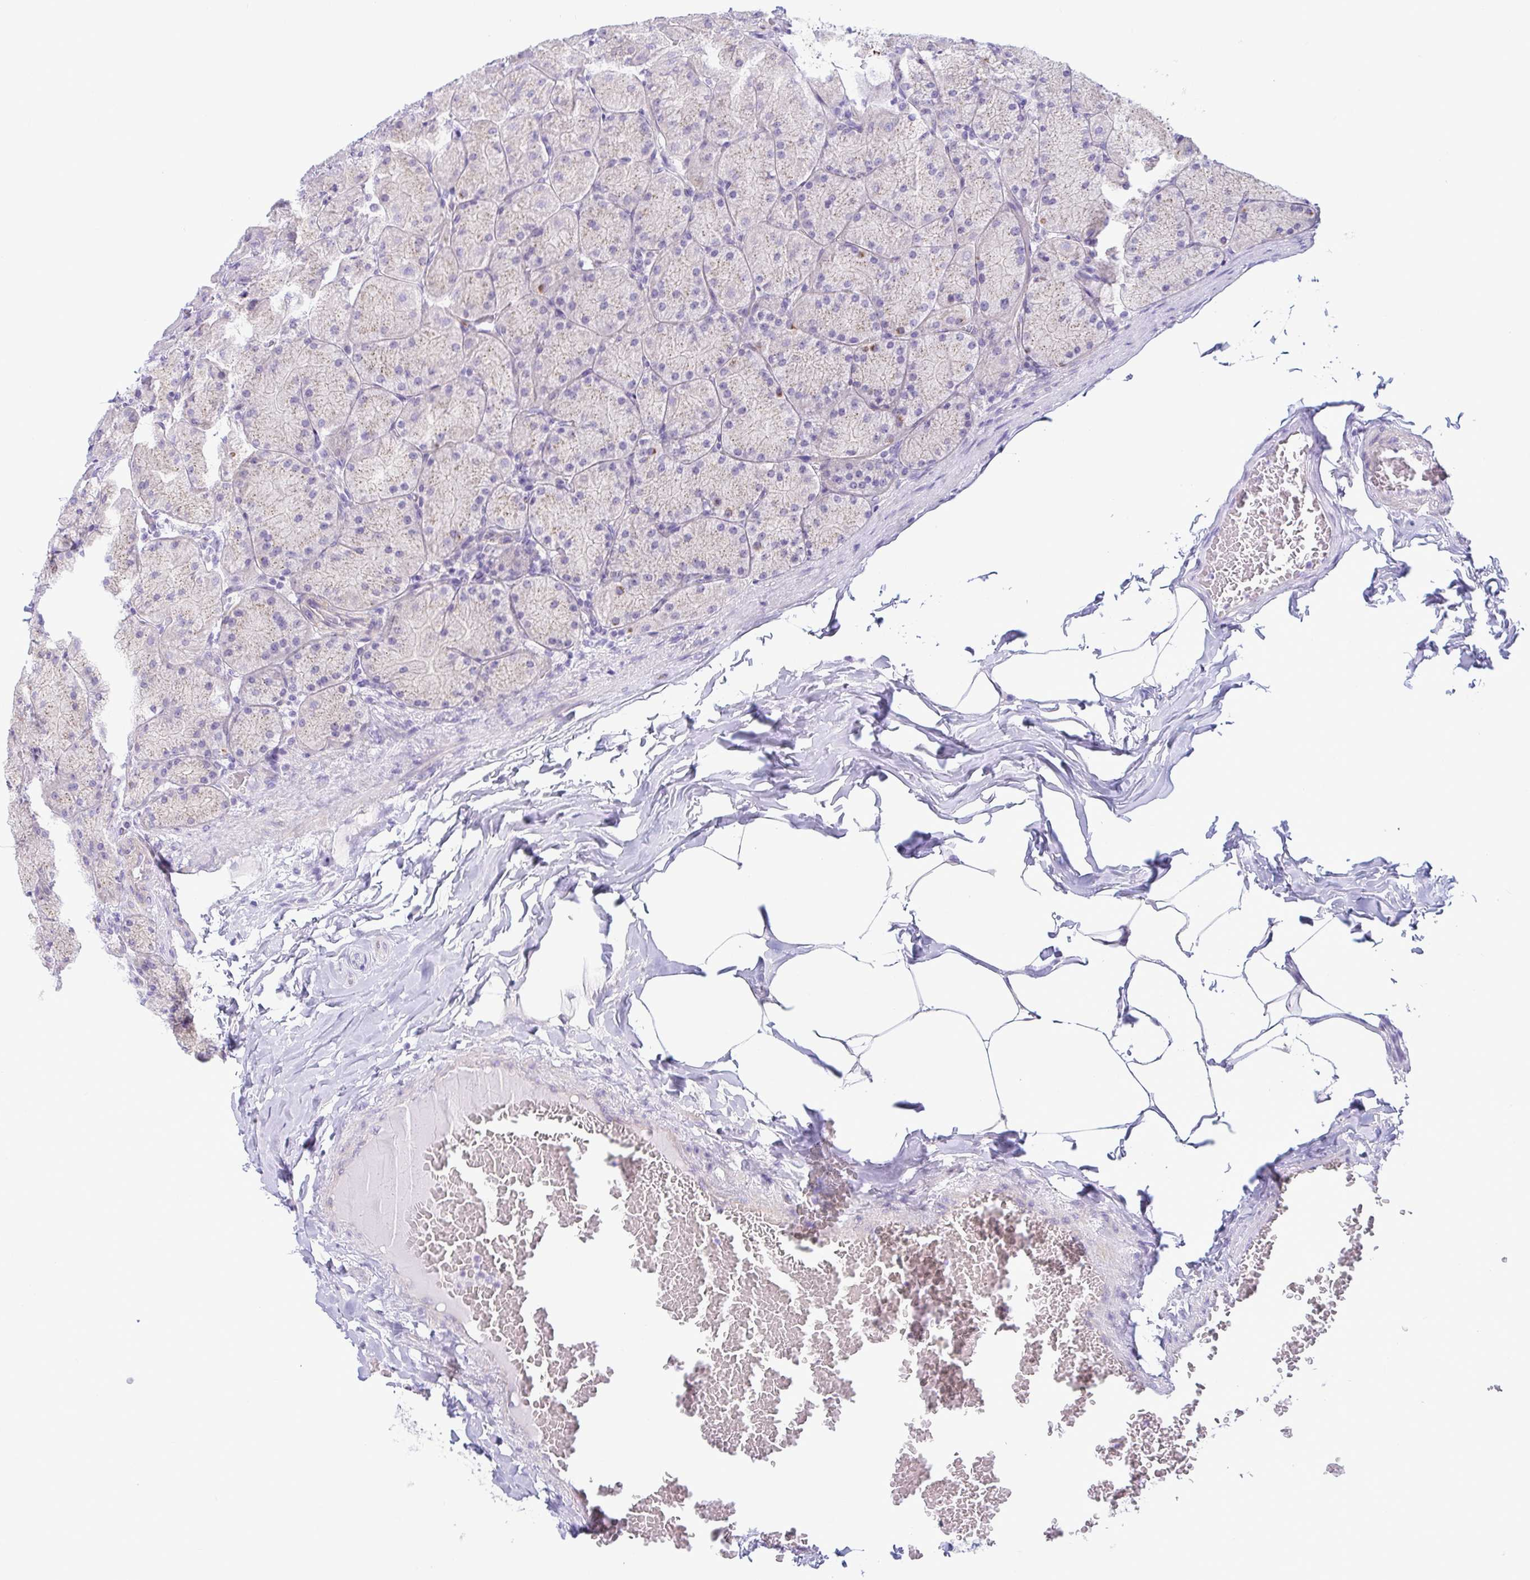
{"staining": {"intensity": "moderate", "quantity": "25%-75%", "location": "cytoplasmic/membranous"}, "tissue": "stomach", "cell_type": "Glandular cells", "image_type": "normal", "snomed": [{"axis": "morphology", "description": "Normal tissue, NOS"}, {"axis": "topography", "description": "Stomach, upper"}], "caption": "Immunohistochemical staining of benign human stomach demonstrates moderate cytoplasmic/membranous protein expression in approximately 25%-75% of glandular cells. The staining is performed using DAB (3,3'-diaminobenzidine) brown chromogen to label protein expression. The nuclei are counter-stained blue using hematoxylin.", "gene": "TNNI2", "patient": {"sex": "female", "age": 56}}